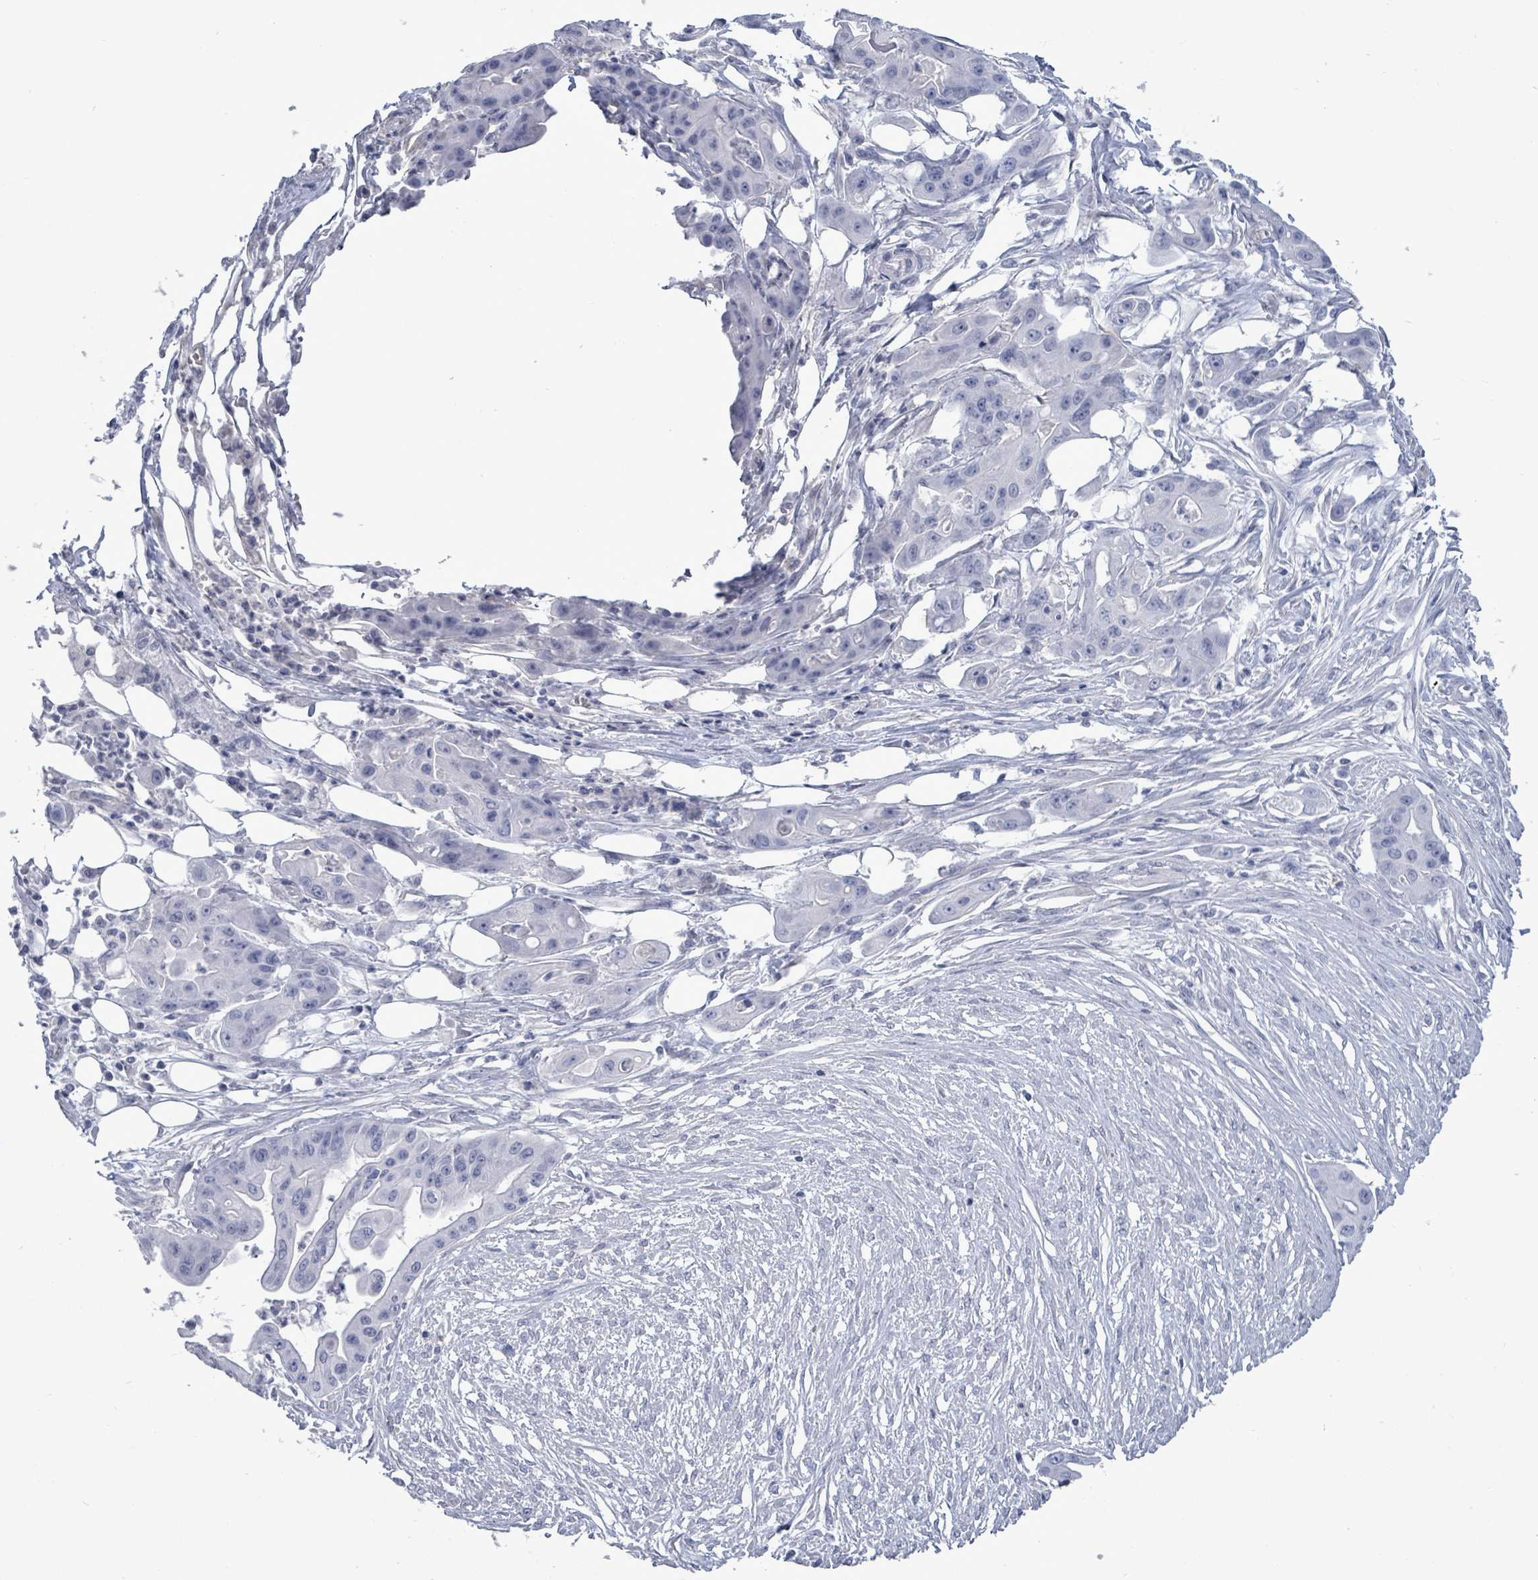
{"staining": {"intensity": "negative", "quantity": "none", "location": "none"}, "tissue": "ovarian cancer", "cell_type": "Tumor cells", "image_type": "cancer", "snomed": [{"axis": "morphology", "description": "Cystadenocarcinoma, mucinous, NOS"}, {"axis": "topography", "description": "Ovary"}], "caption": "Photomicrograph shows no protein expression in tumor cells of mucinous cystadenocarcinoma (ovarian) tissue.", "gene": "CT45A5", "patient": {"sex": "female", "age": 70}}